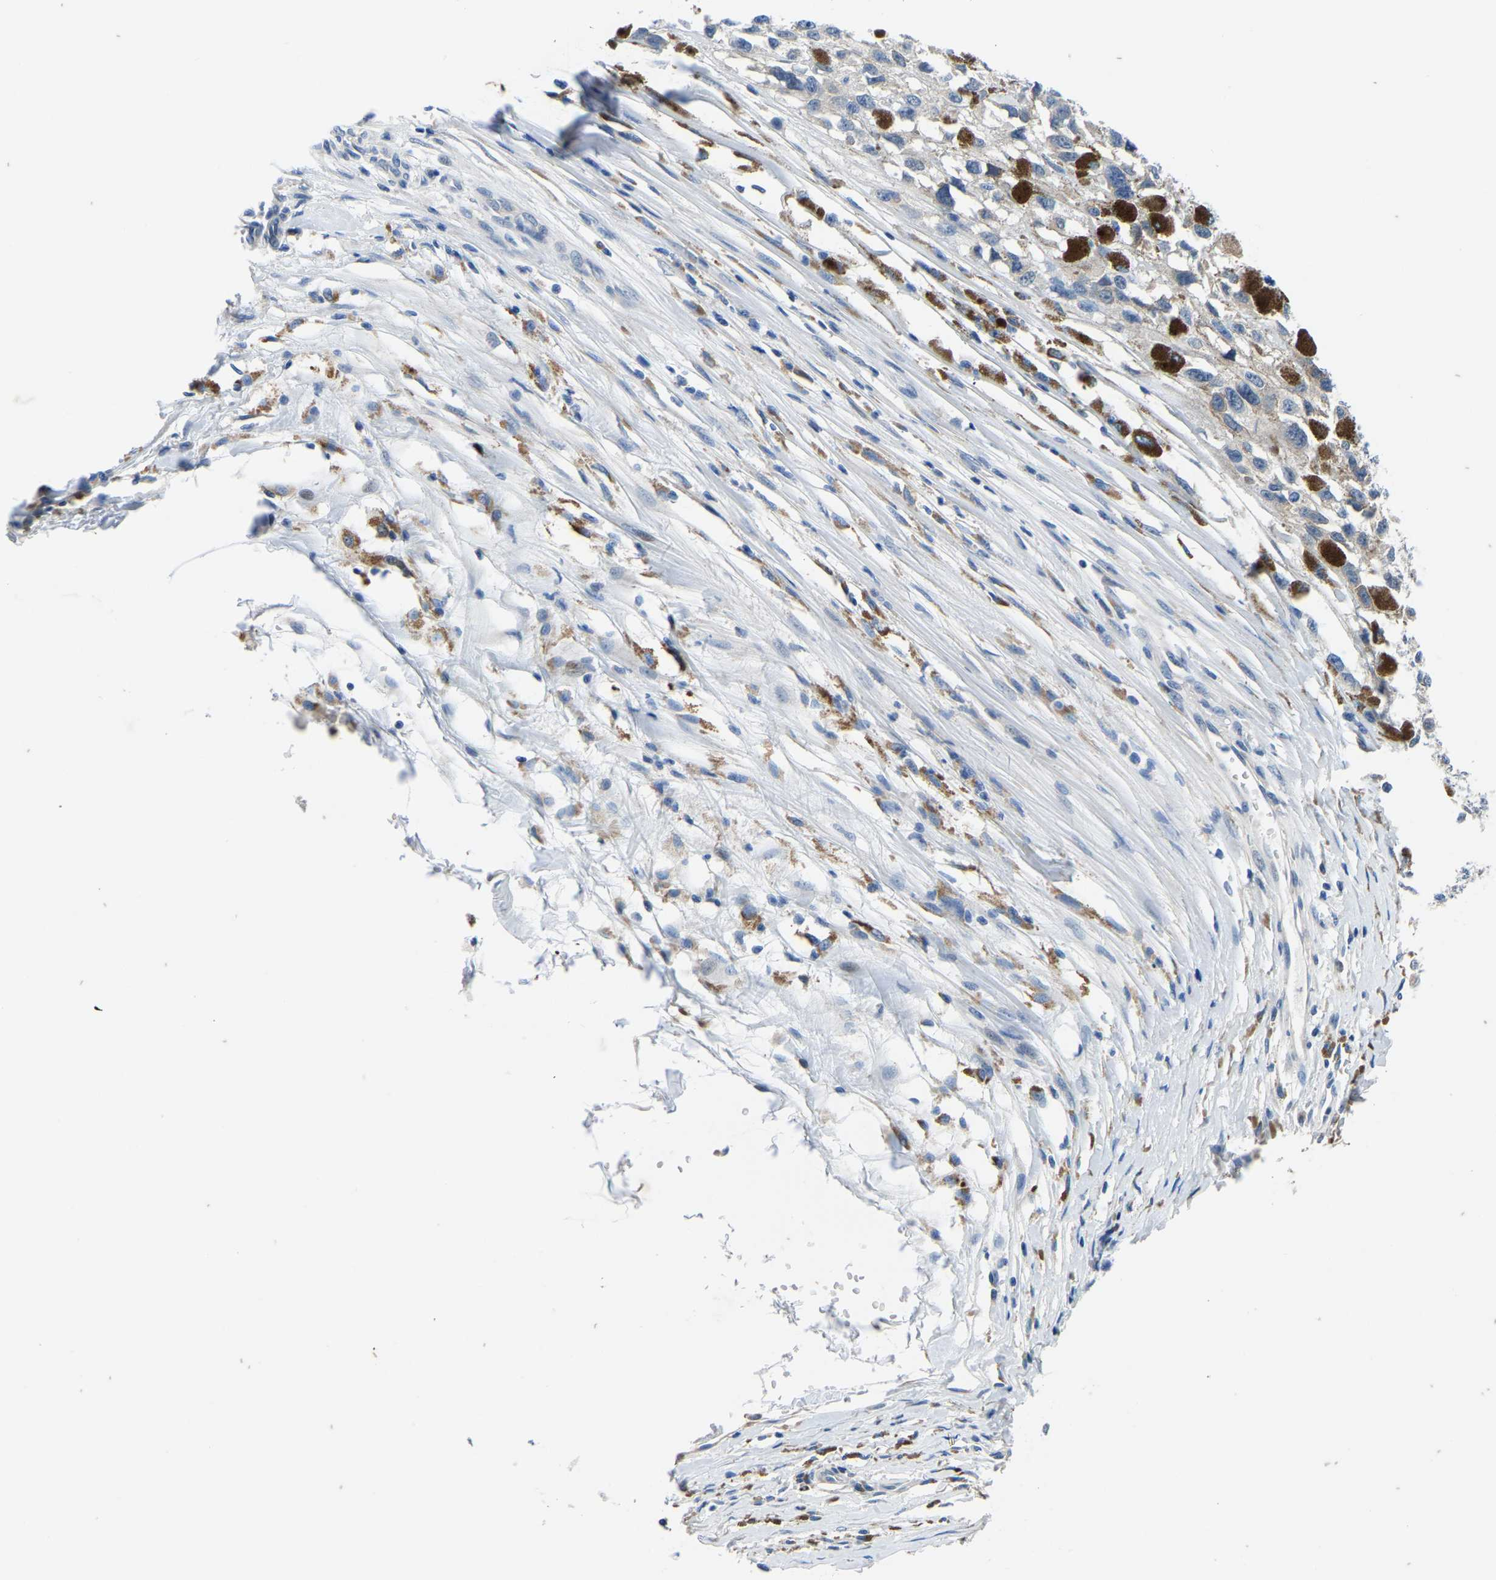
{"staining": {"intensity": "negative", "quantity": "none", "location": "none"}, "tissue": "melanoma", "cell_type": "Tumor cells", "image_type": "cancer", "snomed": [{"axis": "morphology", "description": "Malignant melanoma, Metastatic site"}, {"axis": "topography", "description": "Lymph node"}], "caption": "Immunohistochemistry (IHC) of human malignant melanoma (metastatic site) demonstrates no staining in tumor cells.", "gene": "LIAS", "patient": {"sex": "male", "age": 59}}